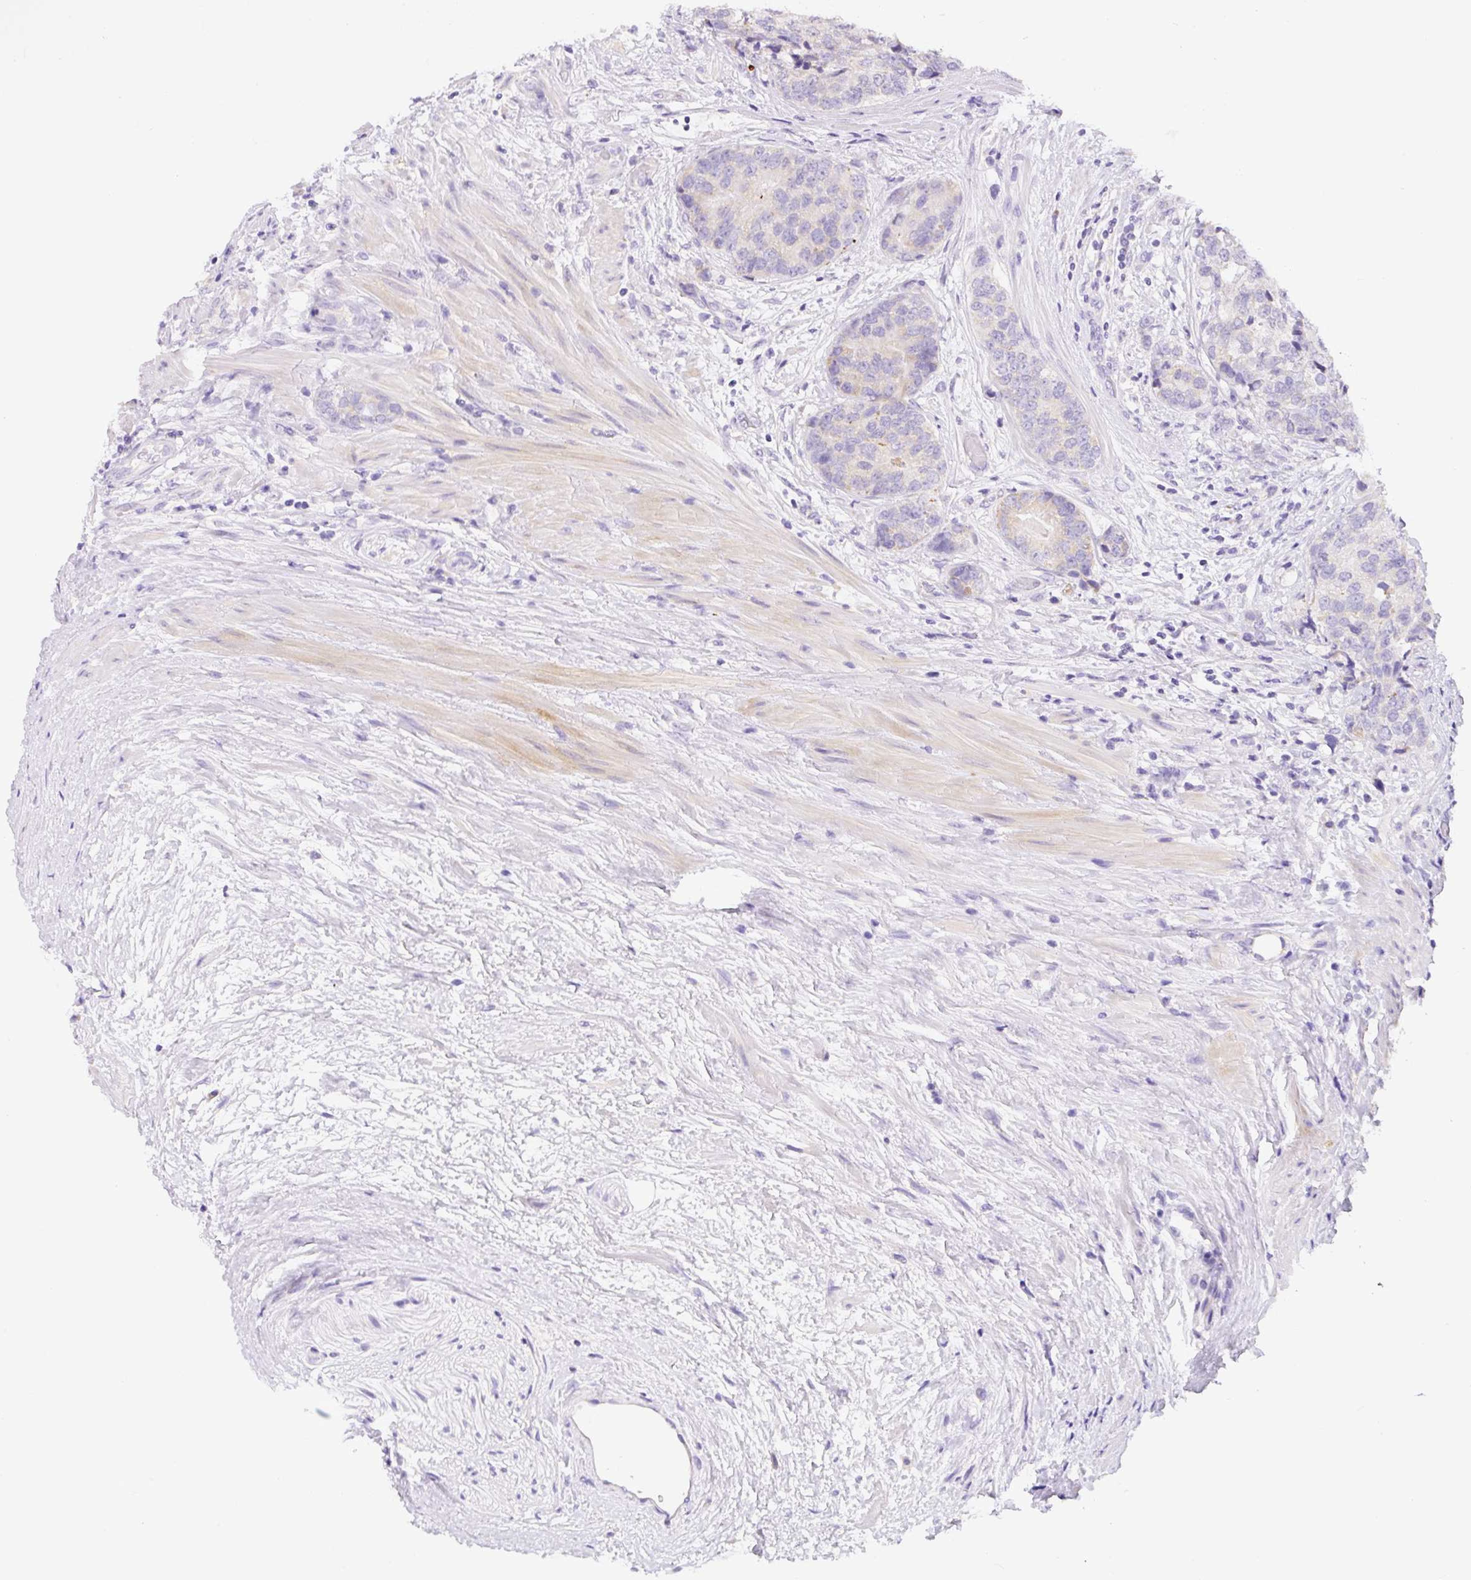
{"staining": {"intensity": "negative", "quantity": "none", "location": "none"}, "tissue": "prostate cancer", "cell_type": "Tumor cells", "image_type": "cancer", "snomed": [{"axis": "morphology", "description": "Adenocarcinoma, High grade"}, {"axis": "topography", "description": "Prostate"}], "caption": "Prostate cancer was stained to show a protein in brown. There is no significant staining in tumor cells.", "gene": "NDST3", "patient": {"sex": "male", "age": 68}}